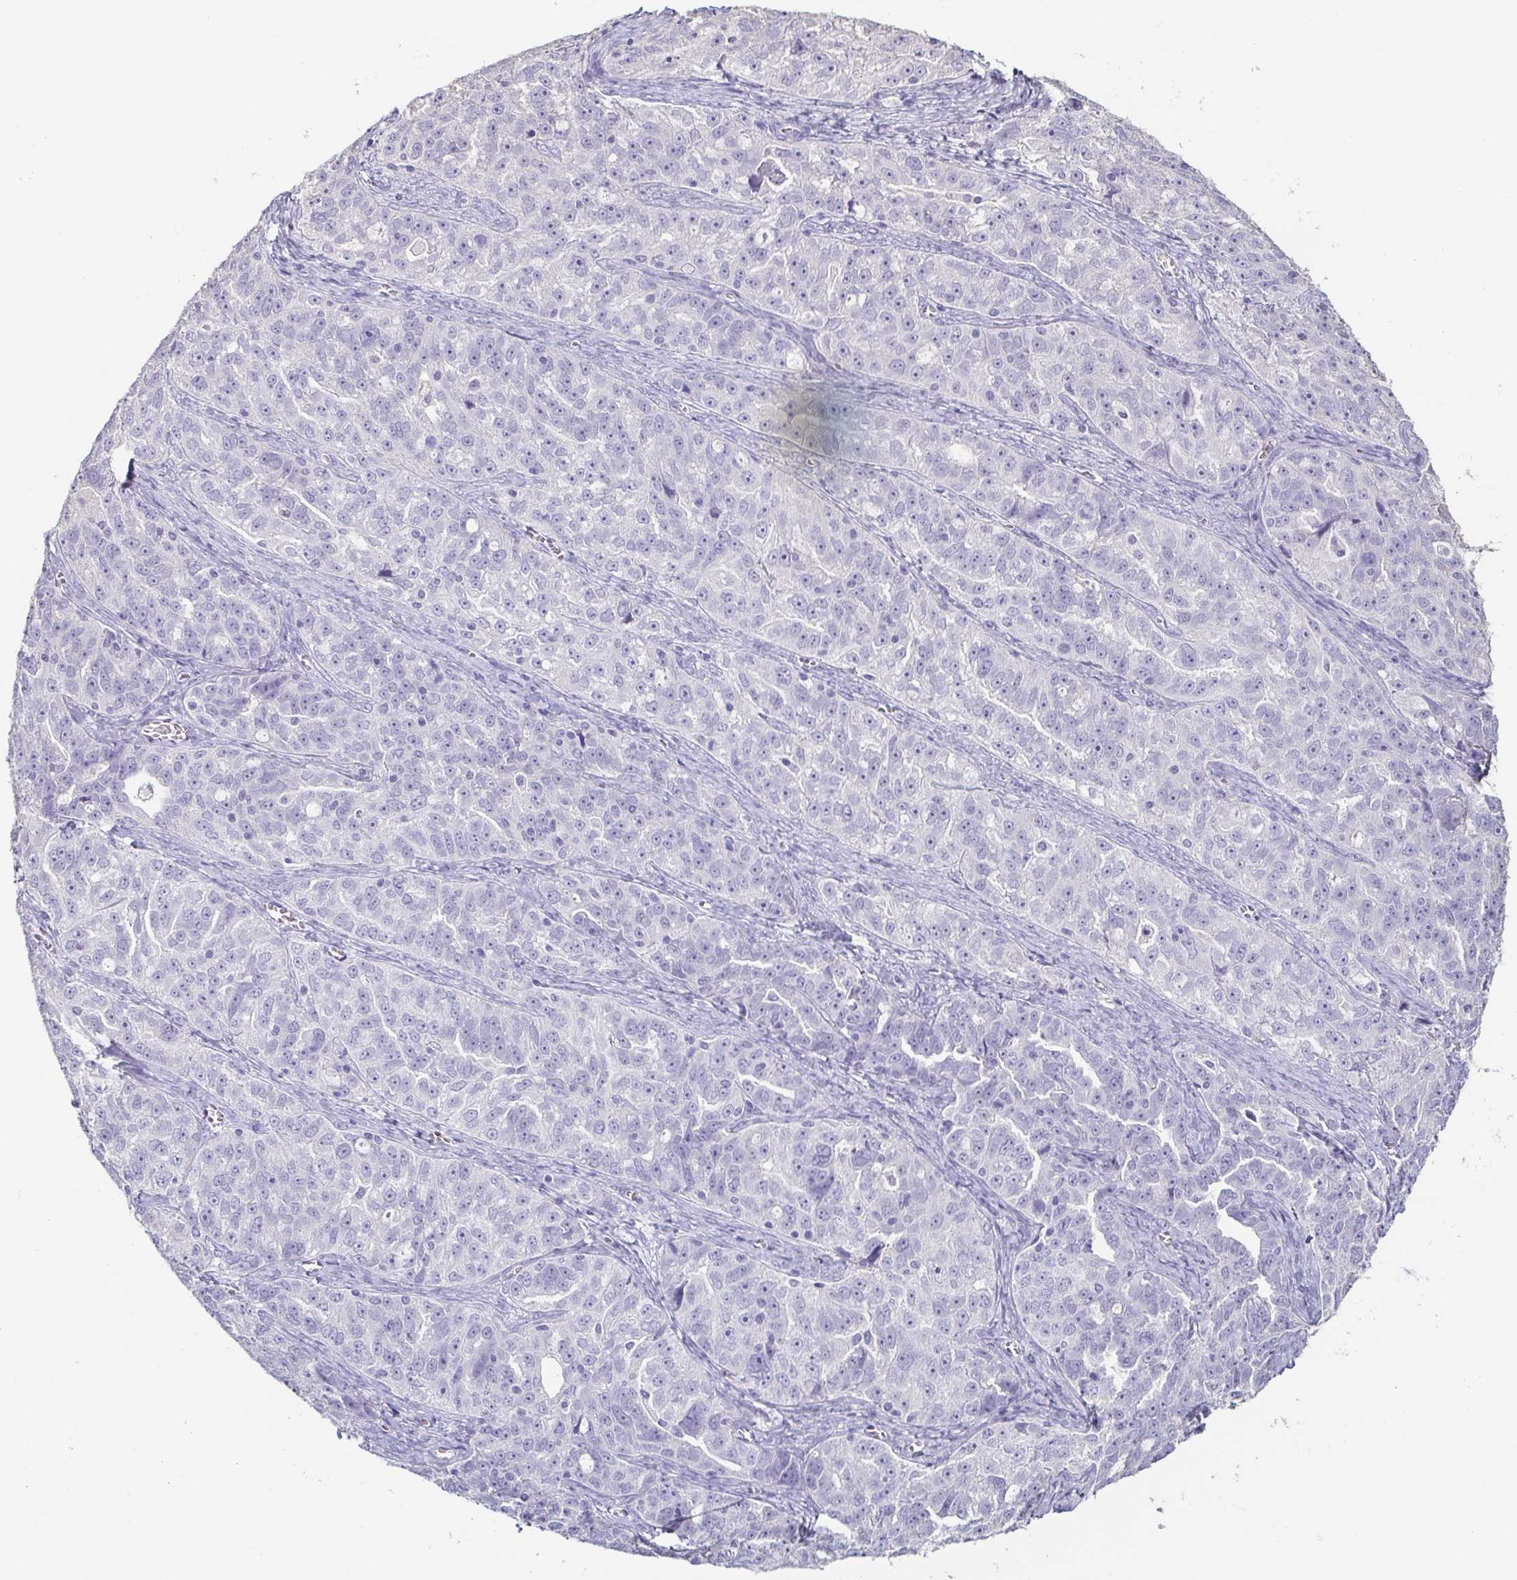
{"staining": {"intensity": "negative", "quantity": "none", "location": "none"}, "tissue": "ovarian cancer", "cell_type": "Tumor cells", "image_type": "cancer", "snomed": [{"axis": "morphology", "description": "Cystadenocarcinoma, serous, NOS"}, {"axis": "topography", "description": "Ovary"}], "caption": "Human ovarian cancer (serous cystadenocarcinoma) stained for a protein using immunohistochemistry exhibits no expression in tumor cells.", "gene": "BPIFA2", "patient": {"sex": "female", "age": 51}}